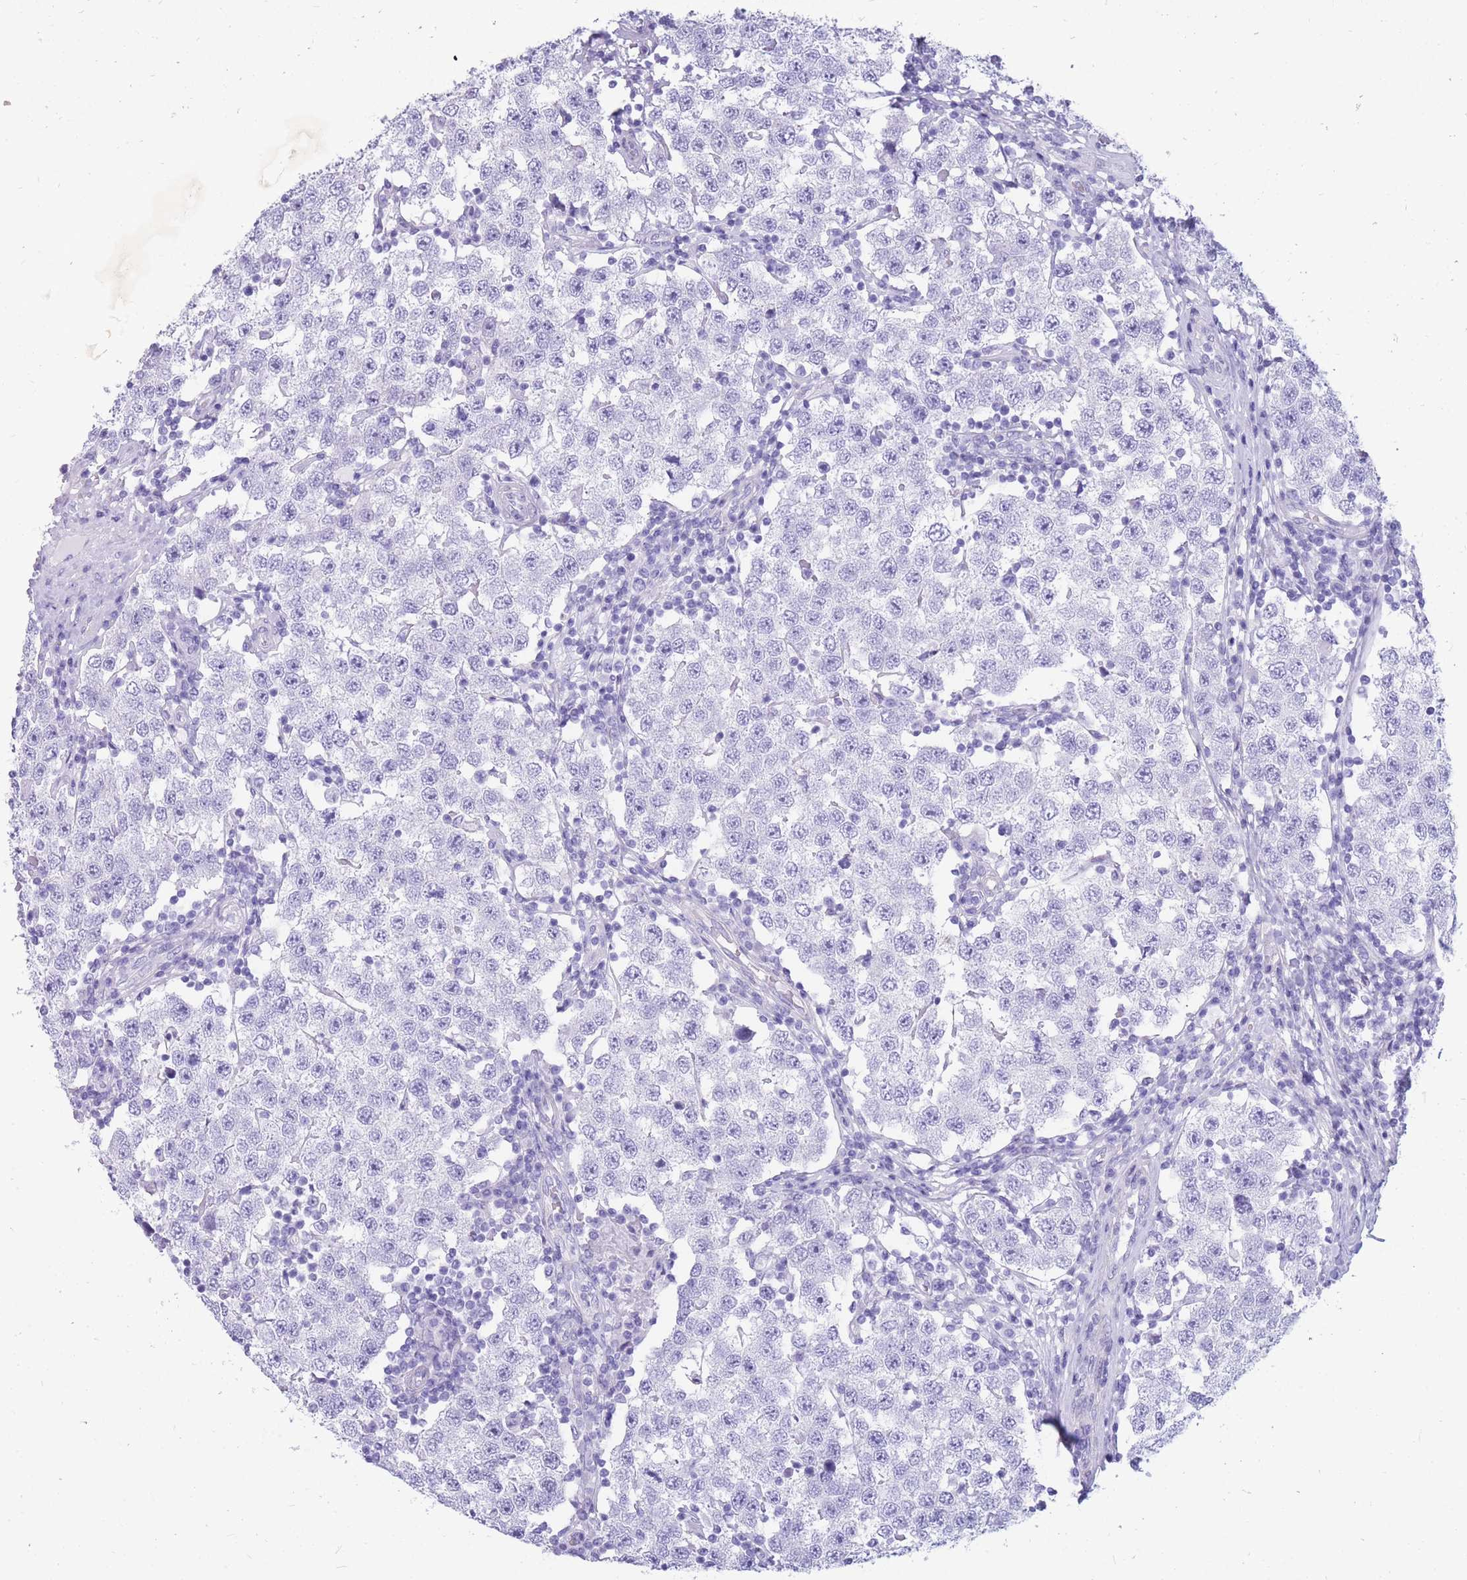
{"staining": {"intensity": "negative", "quantity": "none", "location": "none"}, "tissue": "testis cancer", "cell_type": "Tumor cells", "image_type": "cancer", "snomed": [{"axis": "morphology", "description": "Seminoma, NOS"}, {"axis": "topography", "description": "Testis"}], "caption": "The image reveals no staining of tumor cells in seminoma (testis).", "gene": "MTSS2", "patient": {"sex": "male", "age": 34}}